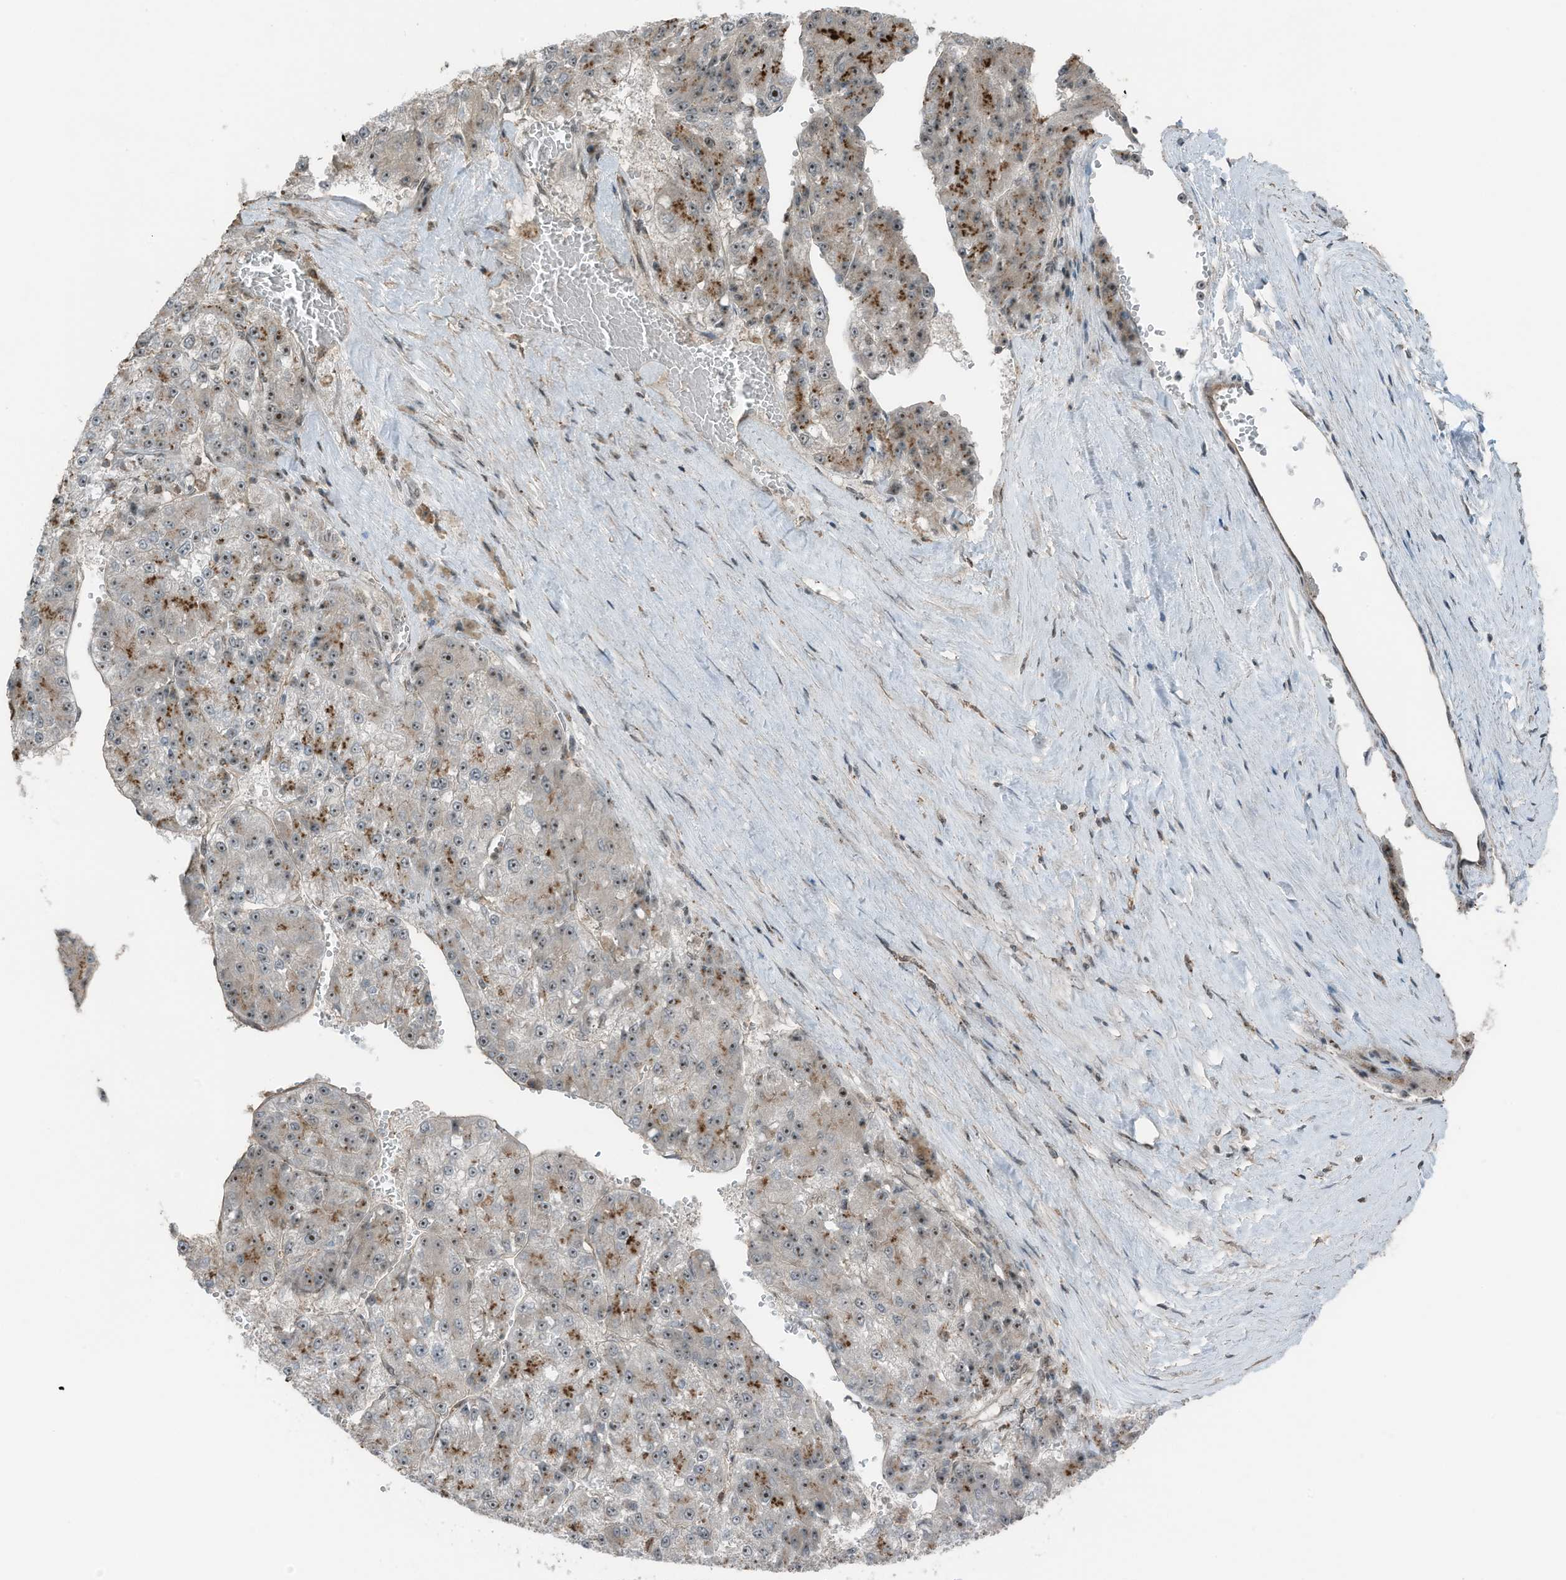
{"staining": {"intensity": "moderate", "quantity": ">75%", "location": "nuclear"}, "tissue": "liver cancer", "cell_type": "Tumor cells", "image_type": "cancer", "snomed": [{"axis": "morphology", "description": "Carcinoma, Hepatocellular, NOS"}, {"axis": "topography", "description": "Liver"}], "caption": "Liver cancer (hepatocellular carcinoma) stained for a protein shows moderate nuclear positivity in tumor cells.", "gene": "UTP3", "patient": {"sex": "female", "age": 73}}